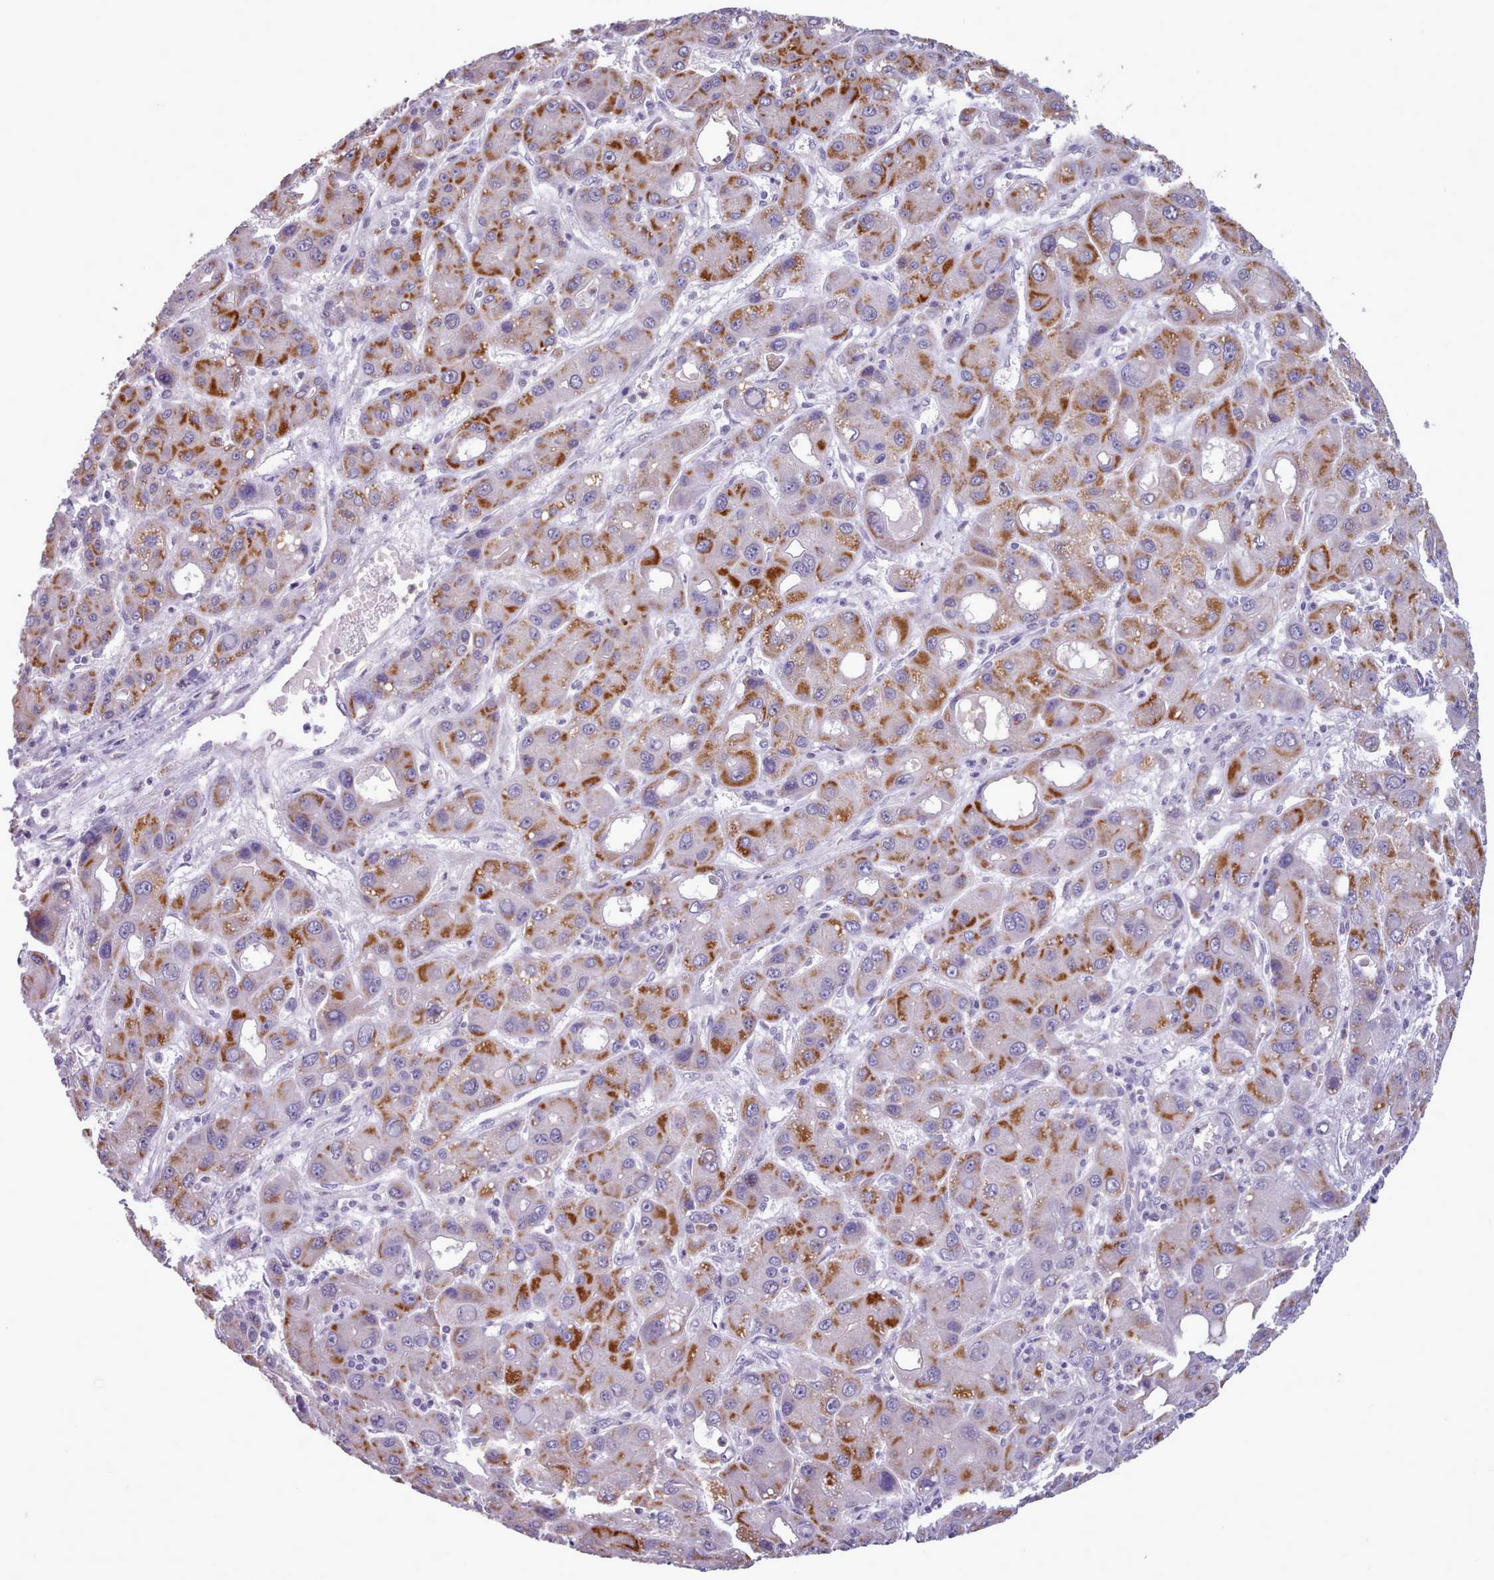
{"staining": {"intensity": "strong", "quantity": "25%-75%", "location": "cytoplasmic/membranous"}, "tissue": "liver cancer", "cell_type": "Tumor cells", "image_type": "cancer", "snomed": [{"axis": "morphology", "description": "Carcinoma, Hepatocellular, NOS"}, {"axis": "topography", "description": "Liver"}], "caption": "Strong cytoplasmic/membranous staining for a protein is present in approximately 25%-75% of tumor cells of hepatocellular carcinoma (liver) using immunohistochemistry (IHC).", "gene": "KCTD16", "patient": {"sex": "male", "age": 55}}